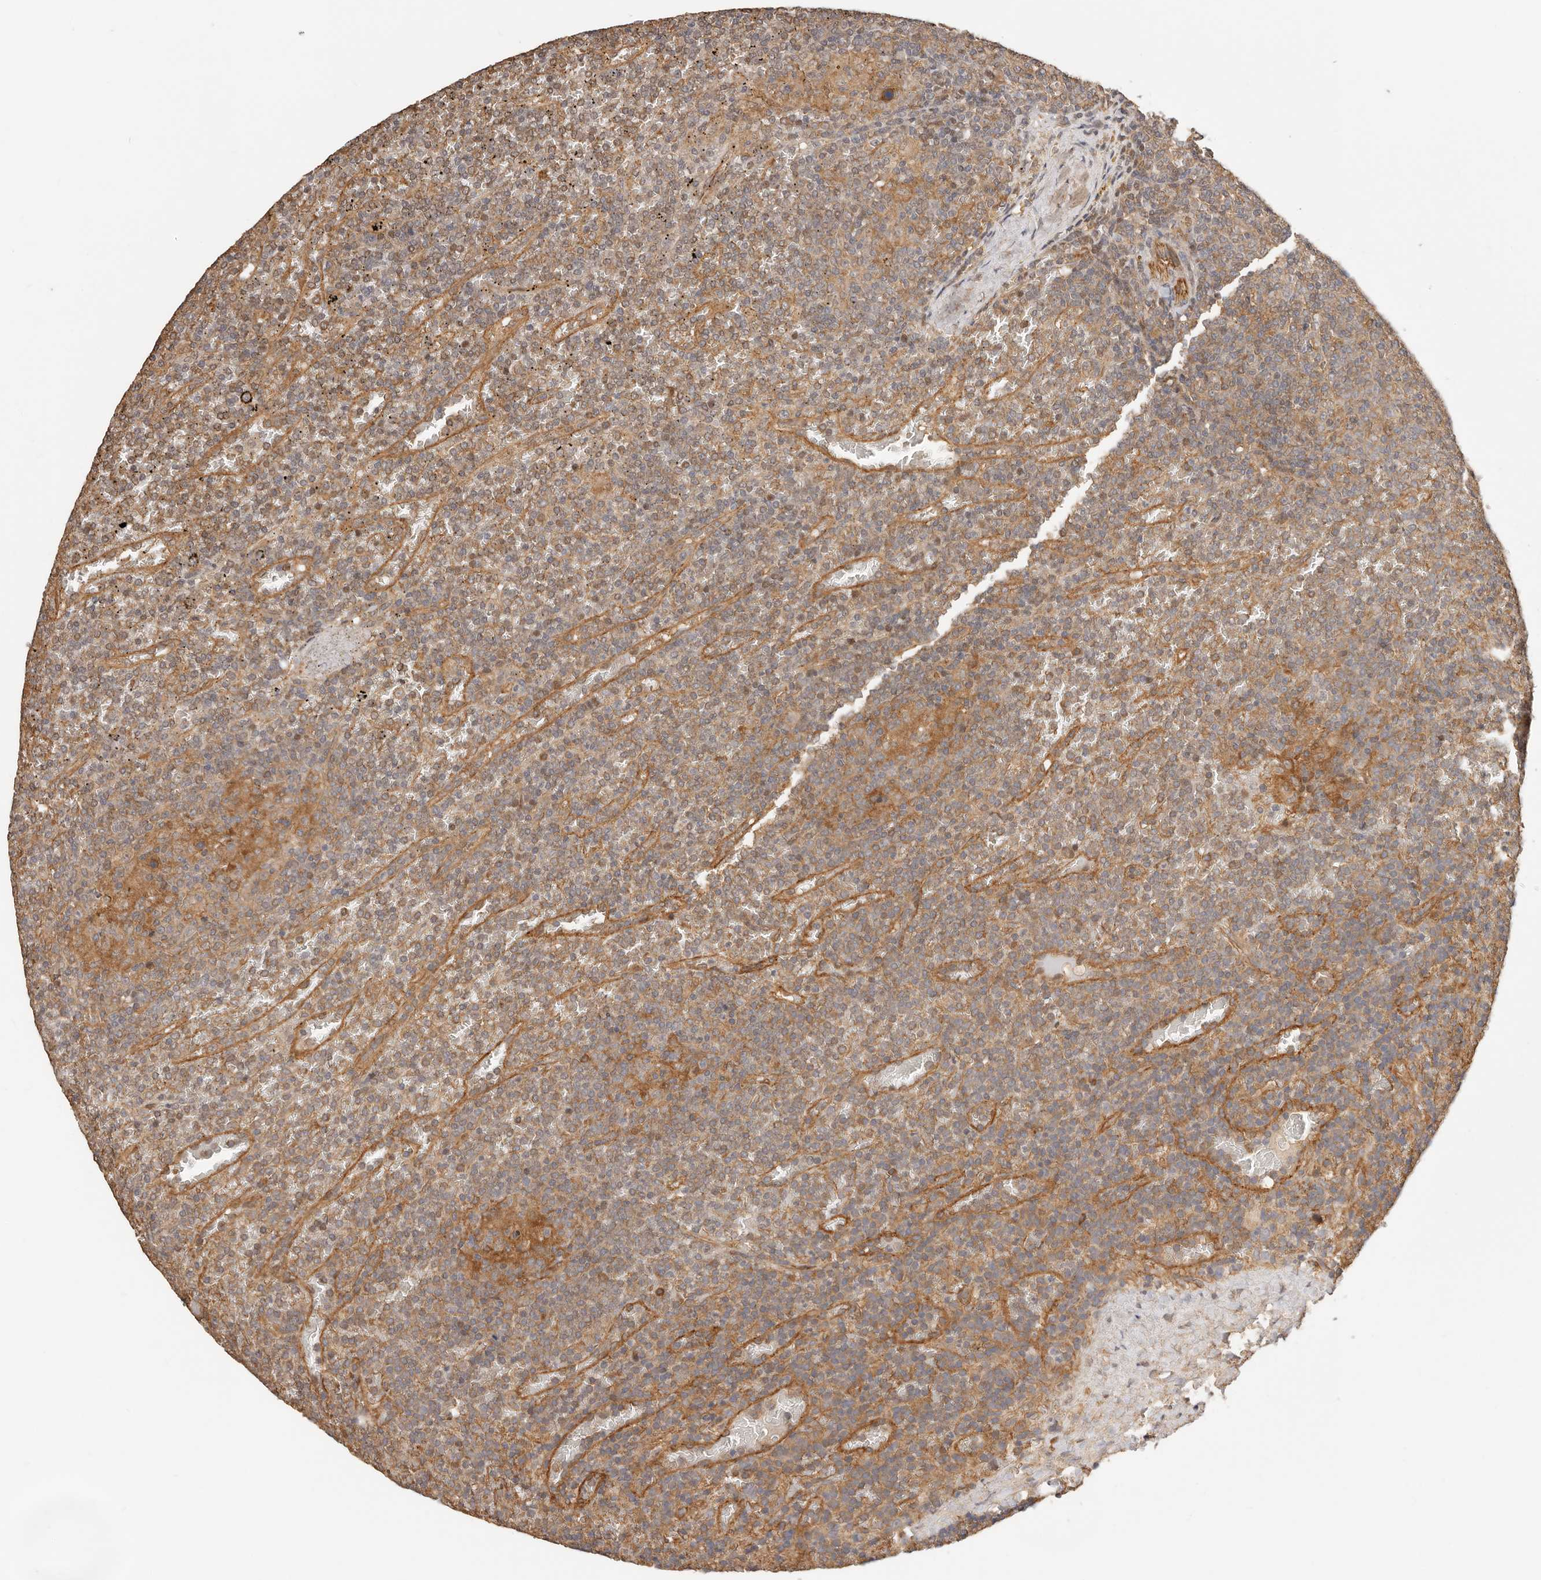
{"staining": {"intensity": "moderate", "quantity": ">75%", "location": "cytoplasmic/membranous"}, "tissue": "lymphoma", "cell_type": "Tumor cells", "image_type": "cancer", "snomed": [{"axis": "morphology", "description": "Malignant lymphoma, non-Hodgkin's type, Low grade"}, {"axis": "topography", "description": "Spleen"}], "caption": "Human low-grade malignant lymphoma, non-Hodgkin's type stained for a protein (brown) exhibits moderate cytoplasmic/membranous positive expression in about >75% of tumor cells.", "gene": "AFDN", "patient": {"sex": "female", "age": 19}}